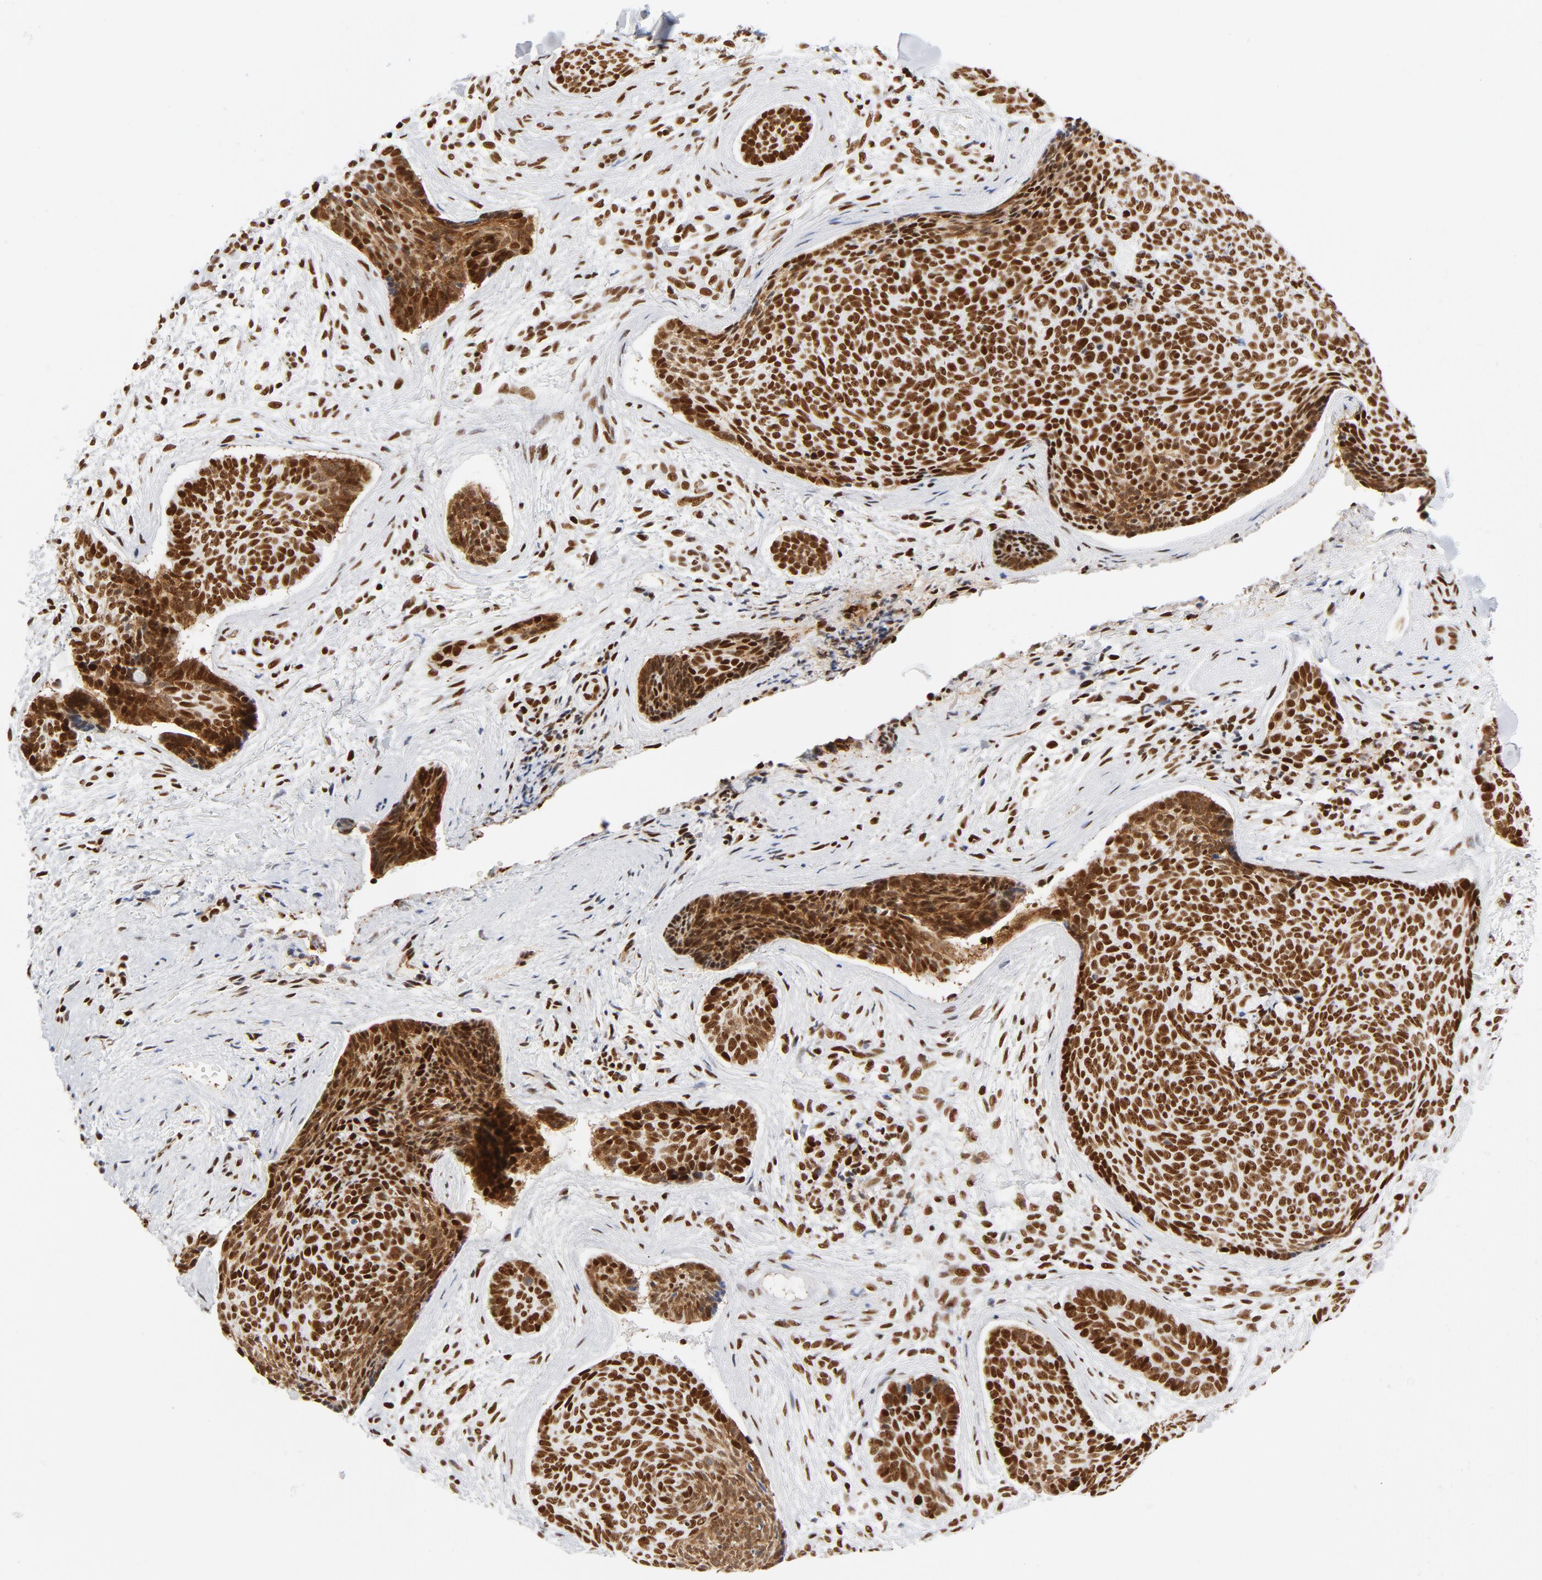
{"staining": {"intensity": "strong", "quantity": ">75%", "location": "nuclear"}, "tissue": "skin cancer", "cell_type": "Tumor cells", "image_type": "cancer", "snomed": [{"axis": "morphology", "description": "Normal tissue, NOS"}, {"axis": "morphology", "description": "Basal cell carcinoma"}, {"axis": "topography", "description": "Skin"}], "caption": "DAB immunohistochemical staining of human skin basal cell carcinoma demonstrates strong nuclear protein positivity in about >75% of tumor cells. Using DAB (3,3'-diaminobenzidine) (brown) and hematoxylin (blue) stains, captured at high magnification using brightfield microscopy.", "gene": "XRCC5", "patient": {"sex": "female", "age": 57}}